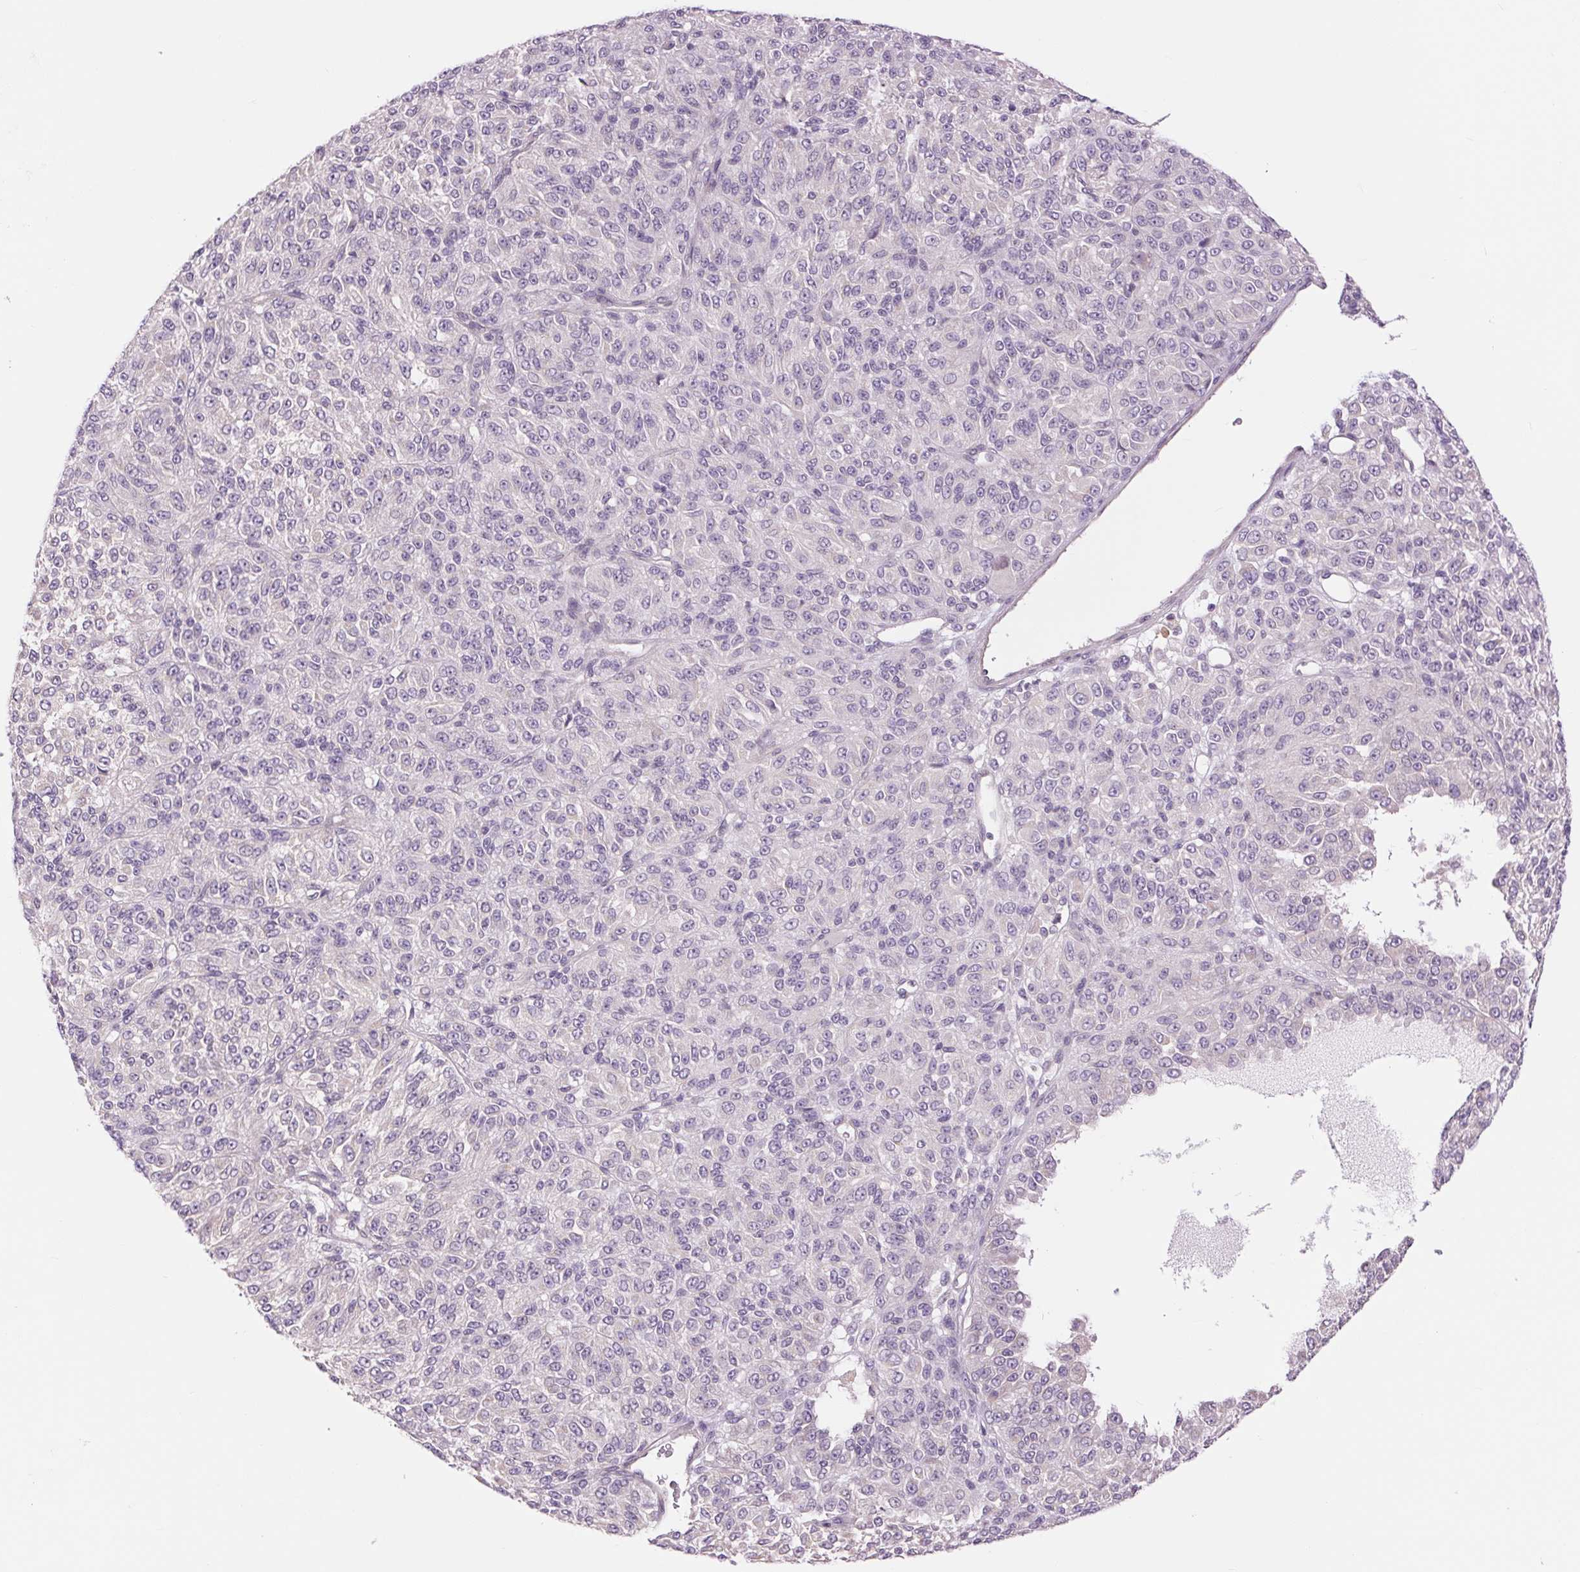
{"staining": {"intensity": "negative", "quantity": "none", "location": "none"}, "tissue": "melanoma", "cell_type": "Tumor cells", "image_type": "cancer", "snomed": [{"axis": "morphology", "description": "Malignant melanoma, Metastatic site"}, {"axis": "topography", "description": "Brain"}], "caption": "An IHC photomicrograph of melanoma is shown. There is no staining in tumor cells of melanoma. Brightfield microscopy of IHC stained with DAB (3,3'-diaminobenzidine) (brown) and hematoxylin (blue), captured at high magnification.", "gene": "CTNNA3", "patient": {"sex": "female", "age": 56}}